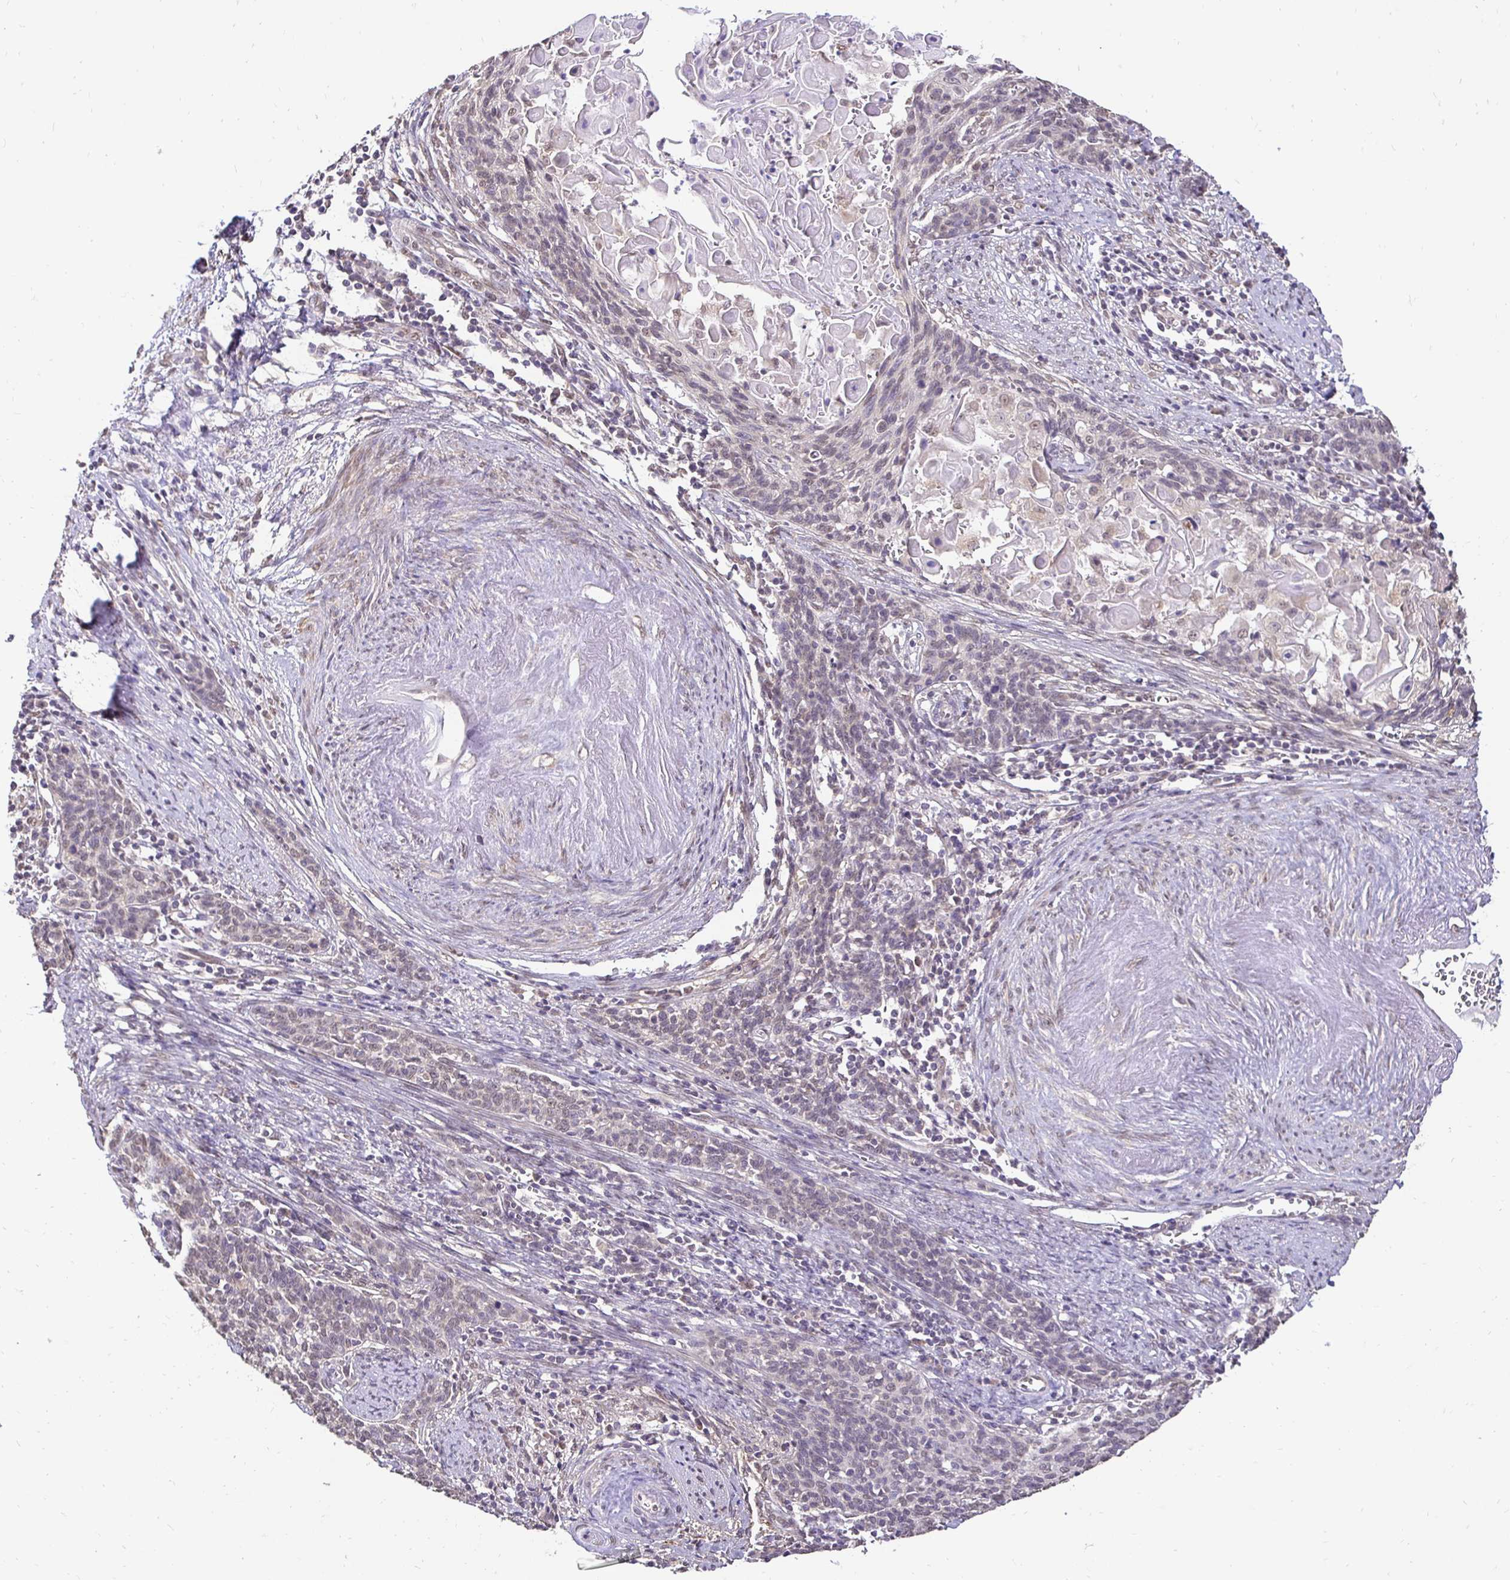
{"staining": {"intensity": "weak", "quantity": ">75%", "location": "nuclear"}, "tissue": "cervical cancer", "cell_type": "Tumor cells", "image_type": "cancer", "snomed": [{"axis": "morphology", "description": "Squamous cell carcinoma, NOS"}, {"axis": "topography", "description": "Cervix"}], "caption": "A micrograph showing weak nuclear staining in approximately >75% of tumor cells in cervical cancer (squamous cell carcinoma), as visualized by brown immunohistochemical staining.", "gene": "RHEBL1", "patient": {"sex": "female", "age": 39}}